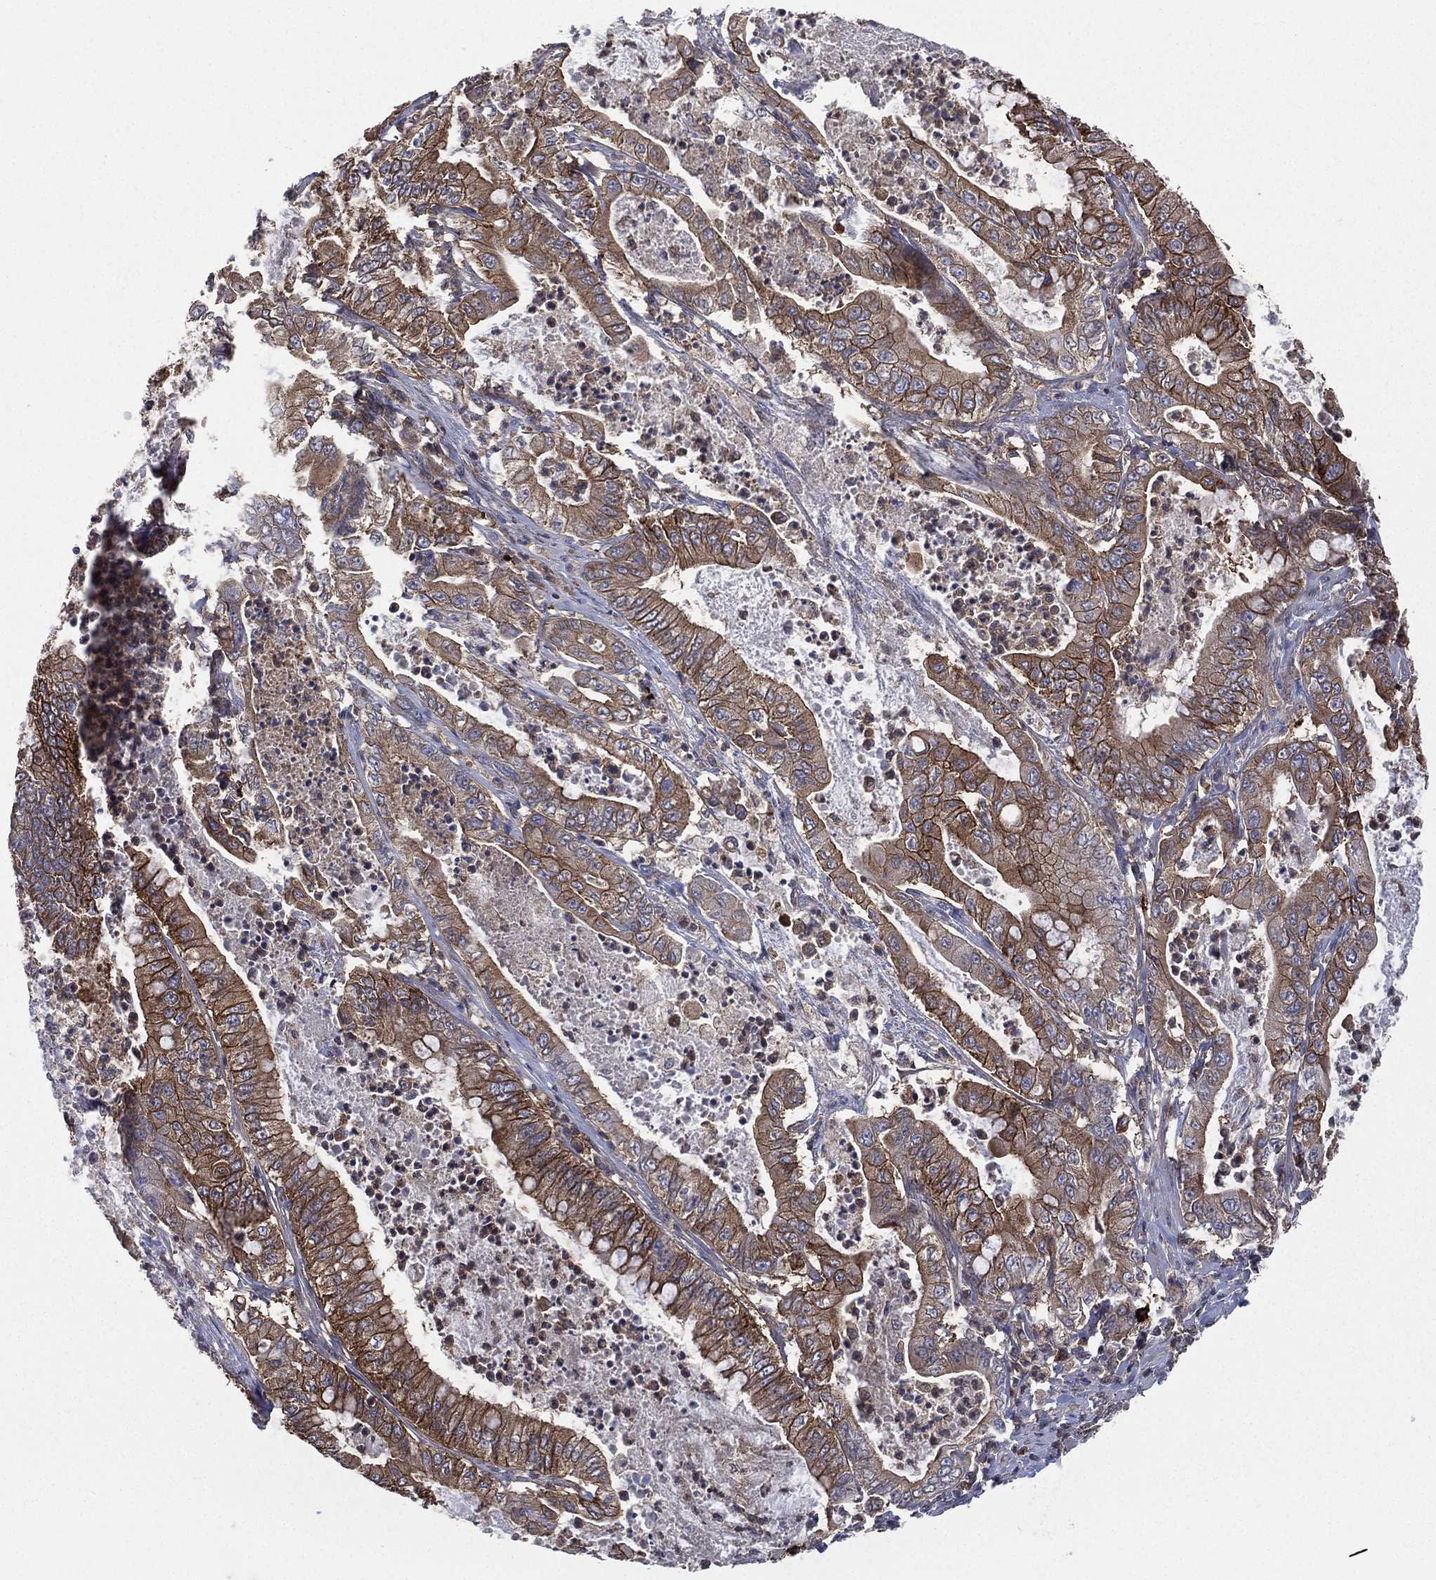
{"staining": {"intensity": "strong", "quantity": ">75%", "location": "cytoplasmic/membranous"}, "tissue": "pancreatic cancer", "cell_type": "Tumor cells", "image_type": "cancer", "snomed": [{"axis": "morphology", "description": "Adenocarcinoma, NOS"}, {"axis": "topography", "description": "Pancreas"}], "caption": "This is a histology image of immunohistochemistry staining of pancreatic cancer, which shows strong expression in the cytoplasmic/membranous of tumor cells.", "gene": "SMPD3", "patient": {"sex": "male", "age": 71}}